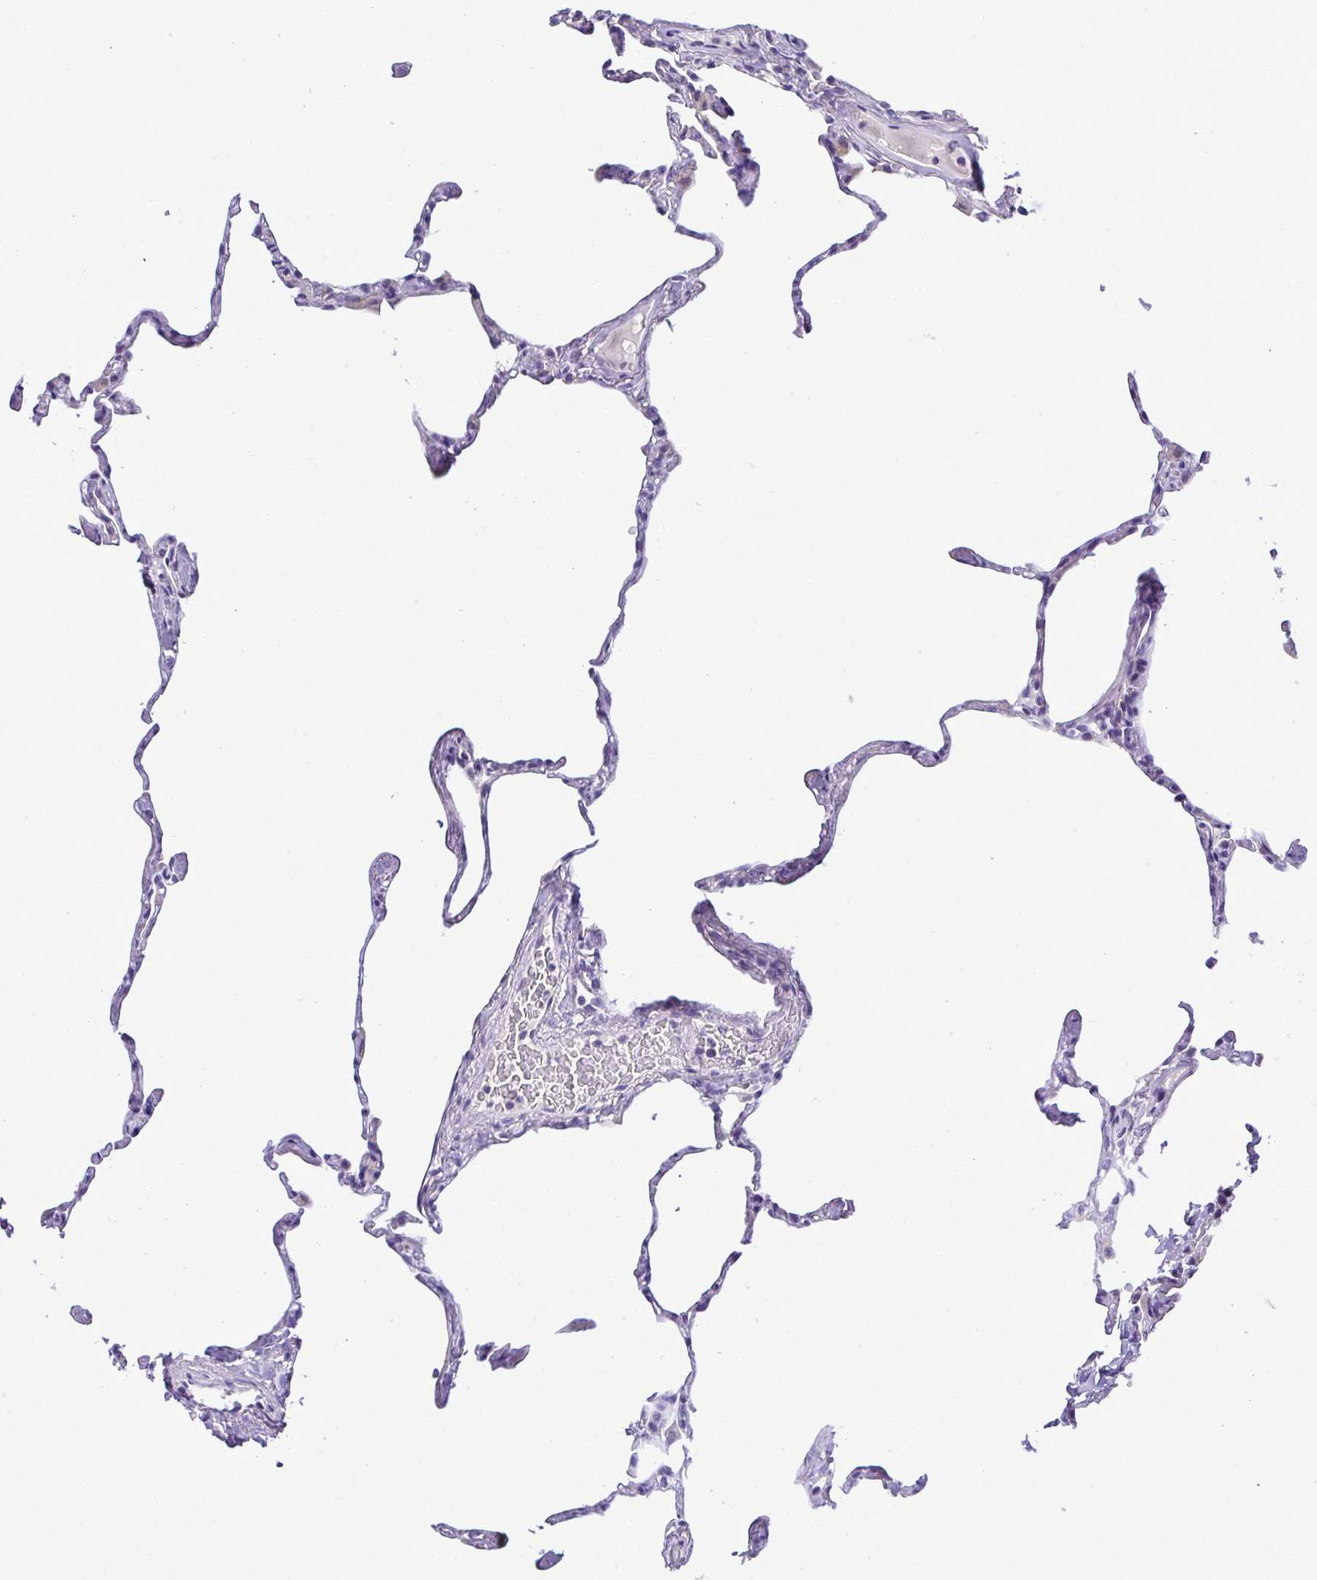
{"staining": {"intensity": "negative", "quantity": "none", "location": "none"}, "tissue": "lung", "cell_type": "Alveolar cells", "image_type": "normal", "snomed": [{"axis": "morphology", "description": "Normal tissue, NOS"}, {"axis": "topography", "description": "Lung"}], "caption": "A high-resolution histopathology image shows immunohistochemistry (IHC) staining of benign lung, which displays no significant expression in alveolar cells.", "gene": "ST8SIA2", "patient": {"sex": "male", "age": 65}}